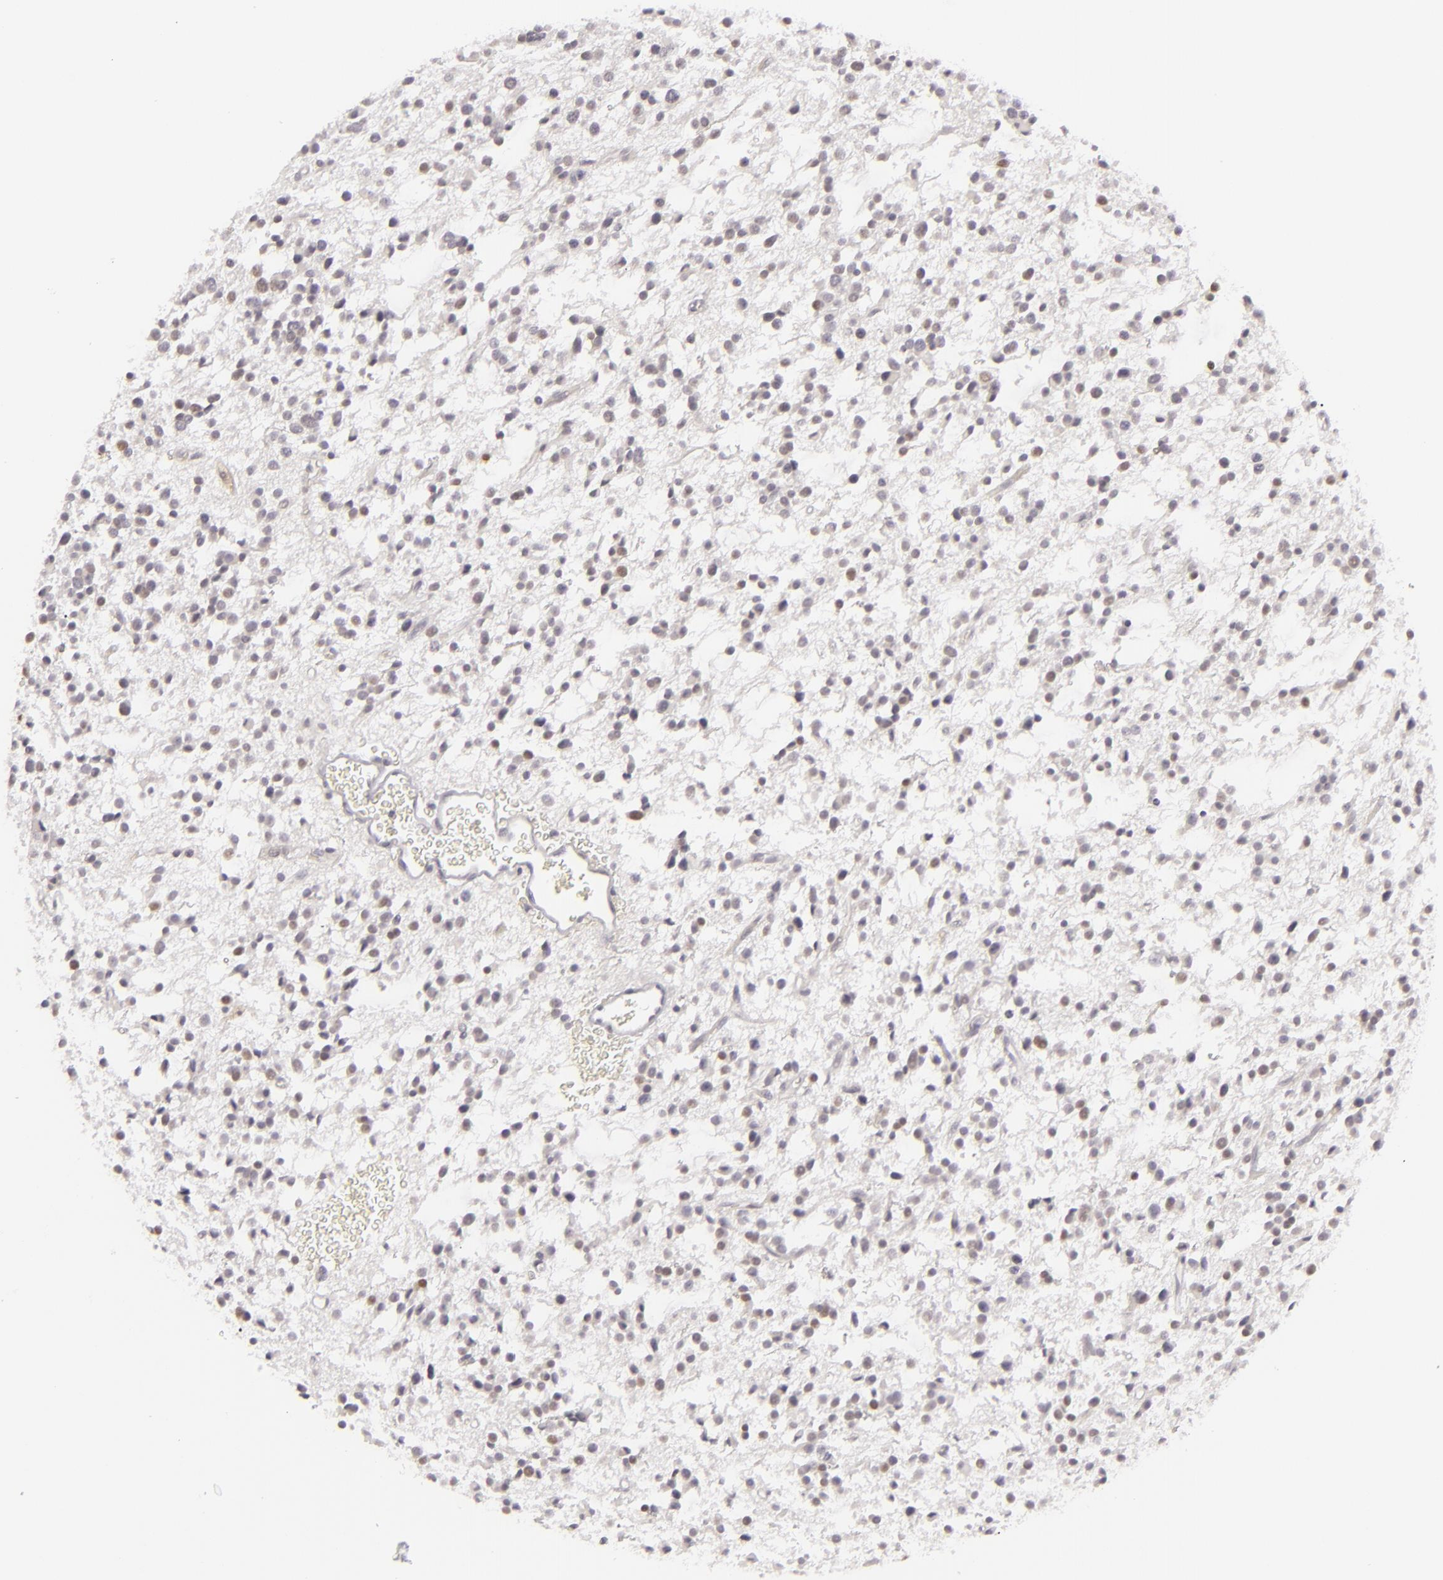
{"staining": {"intensity": "negative", "quantity": "none", "location": "none"}, "tissue": "glioma", "cell_type": "Tumor cells", "image_type": "cancer", "snomed": [{"axis": "morphology", "description": "Glioma, malignant, Low grade"}, {"axis": "topography", "description": "Brain"}], "caption": "Glioma was stained to show a protein in brown. There is no significant expression in tumor cells. (Stains: DAB IHC with hematoxylin counter stain, Microscopy: brightfield microscopy at high magnification).", "gene": "SIX1", "patient": {"sex": "female", "age": 36}}